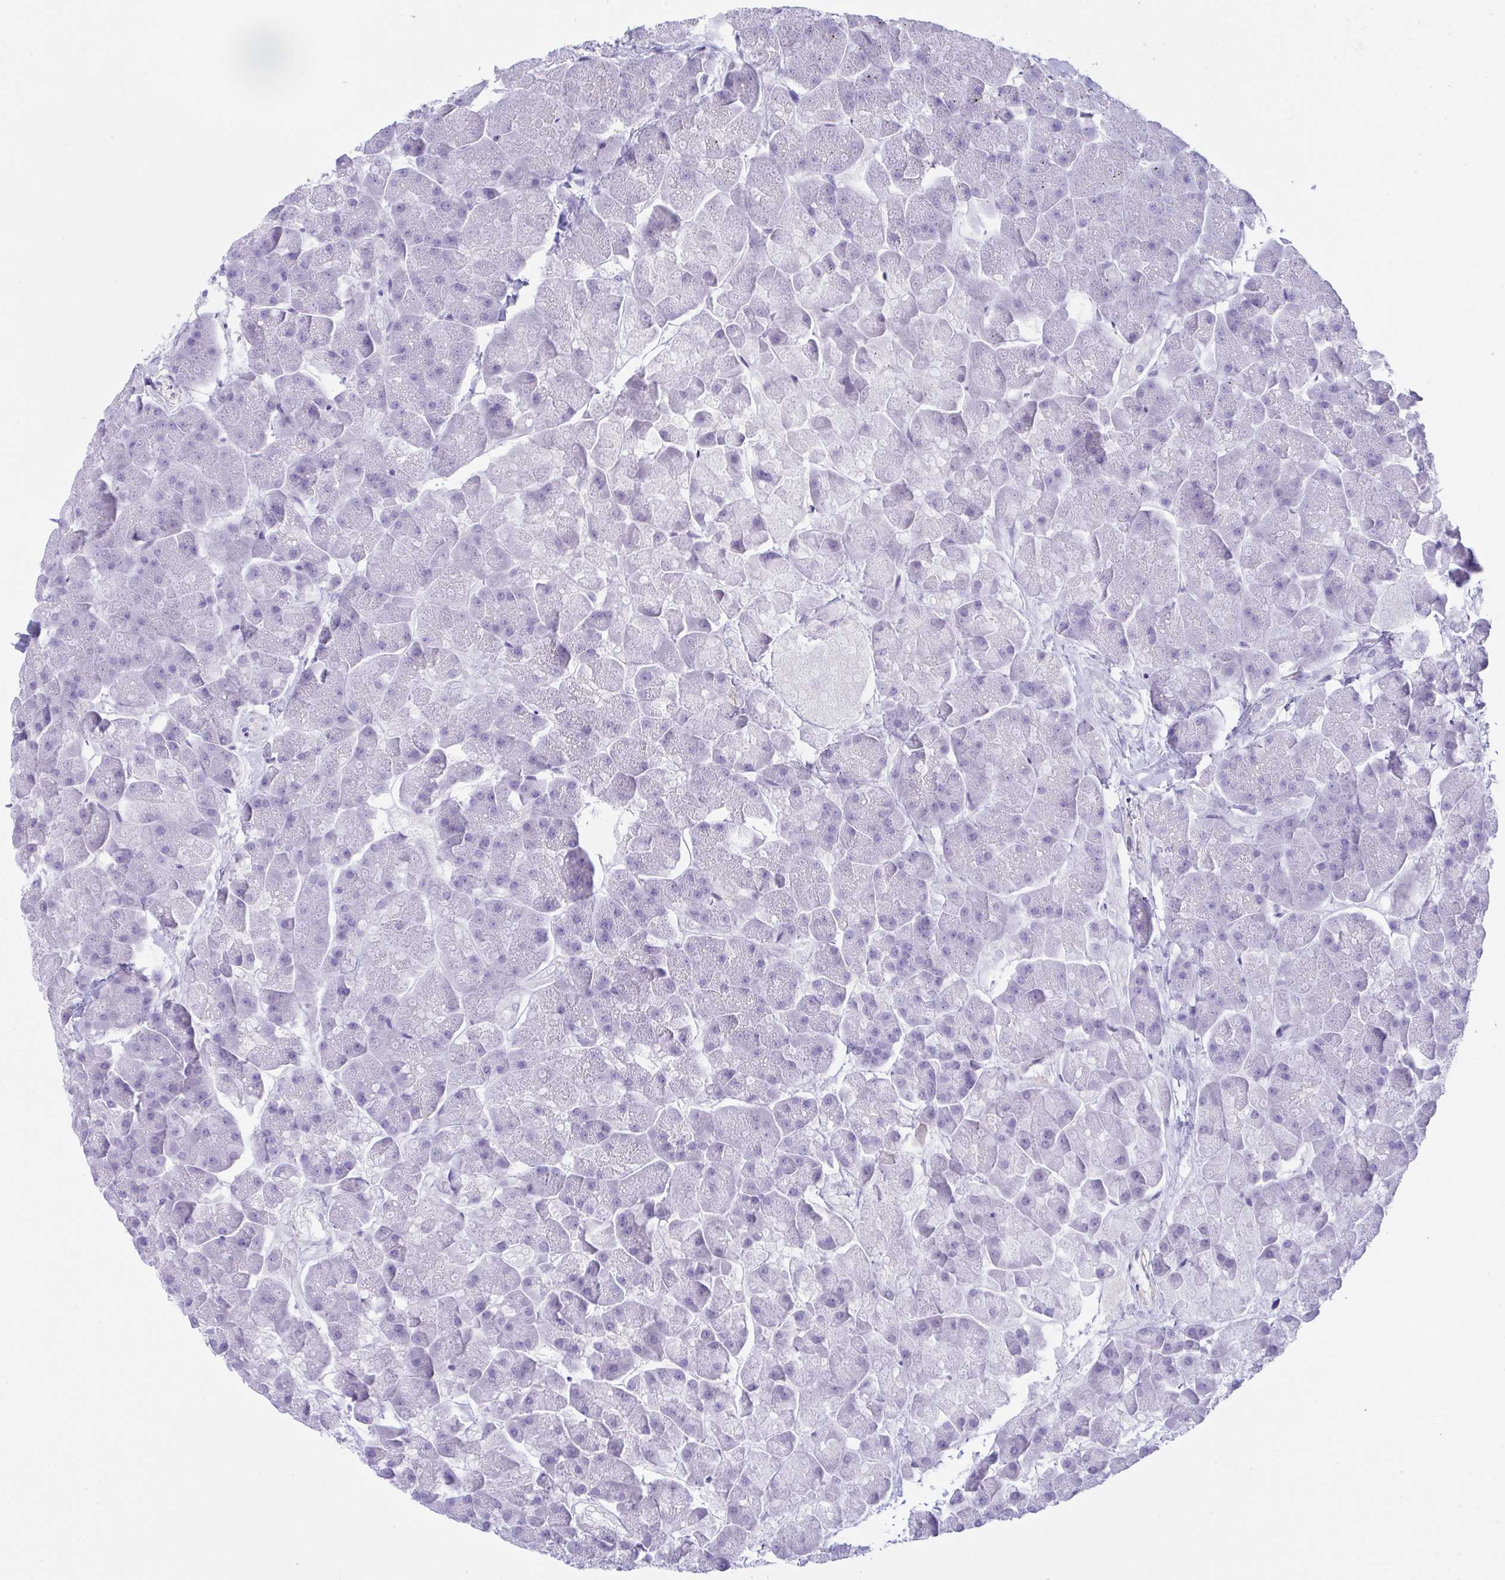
{"staining": {"intensity": "negative", "quantity": "none", "location": "none"}, "tissue": "pancreas", "cell_type": "Exocrine glandular cells", "image_type": "normal", "snomed": [{"axis": "morphology", "description": "Normal tissue, NOS"}, {"axis": "topography", "description": "Pancreas"}, {"axis": "topography", "description": "Peripheral nerve tissue"}], "caption": "A histopathology image of human pancreas is negative for staining in exocrine glandular cells. (DAB immunohistochemistry (IHC), high magnification).", "gene": "KMT2E", "patient": {"sex": "male", "age": 54}}